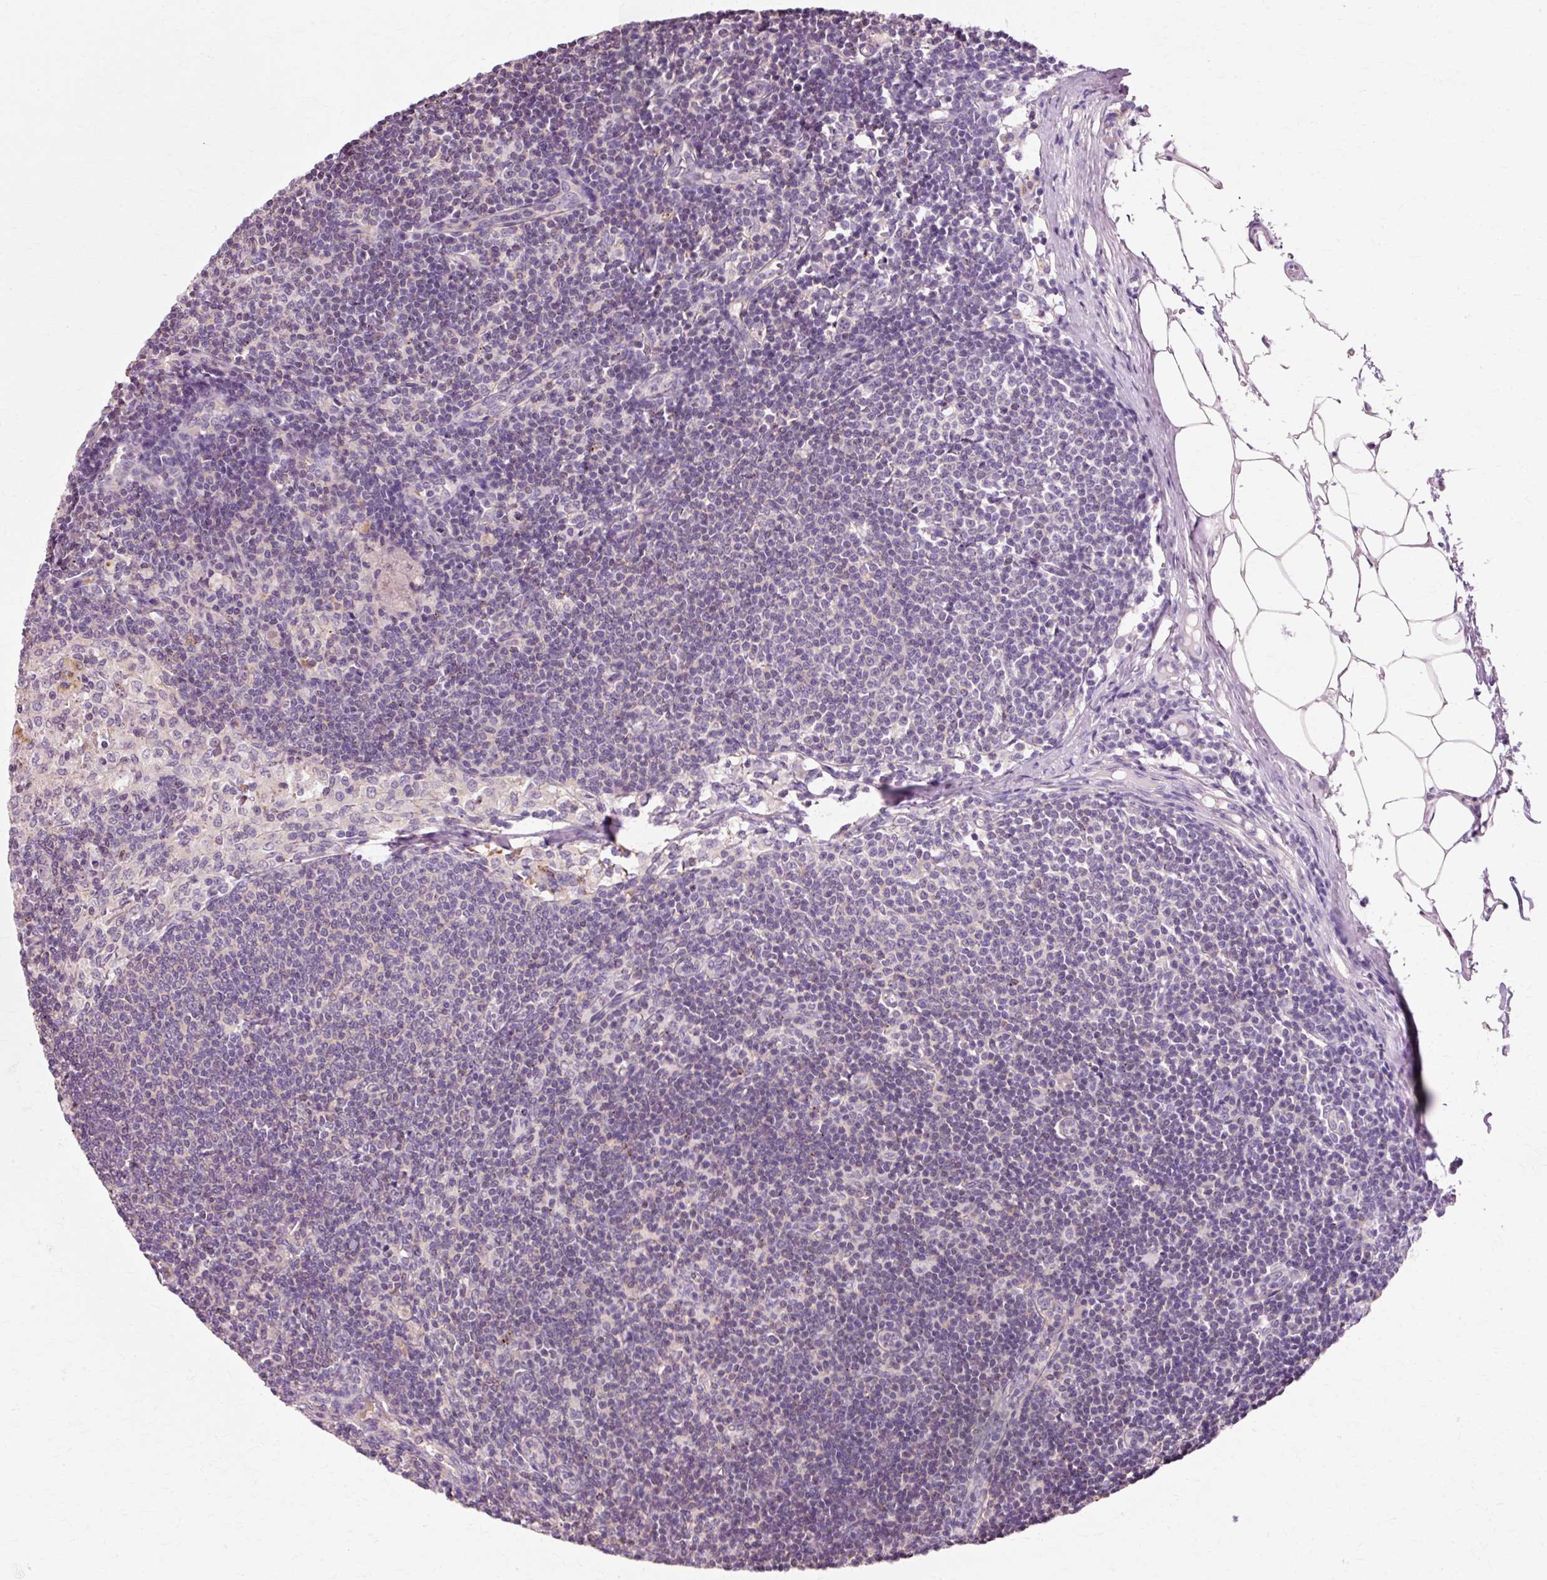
{"staining": {"intensity": "weak", "quantity": "<25%", "location": "nuclear"}, "tissue": "lymph node", "cell_type": "Germinal center cells", "image_type": "normal", "snomed": [{"axis": "morphology", "description": "Normal tissue, NOS"}, {"axis": "topography", "description": "Lymph node"}], "caption": "Immunohistochemistry (IHC) micrograph of benign lymph node stained for a protein (brown), which exhibits no positivity in germinal center cells.", "gene": "VN1R2", "patient": {"sex": "male", "age": 49}}